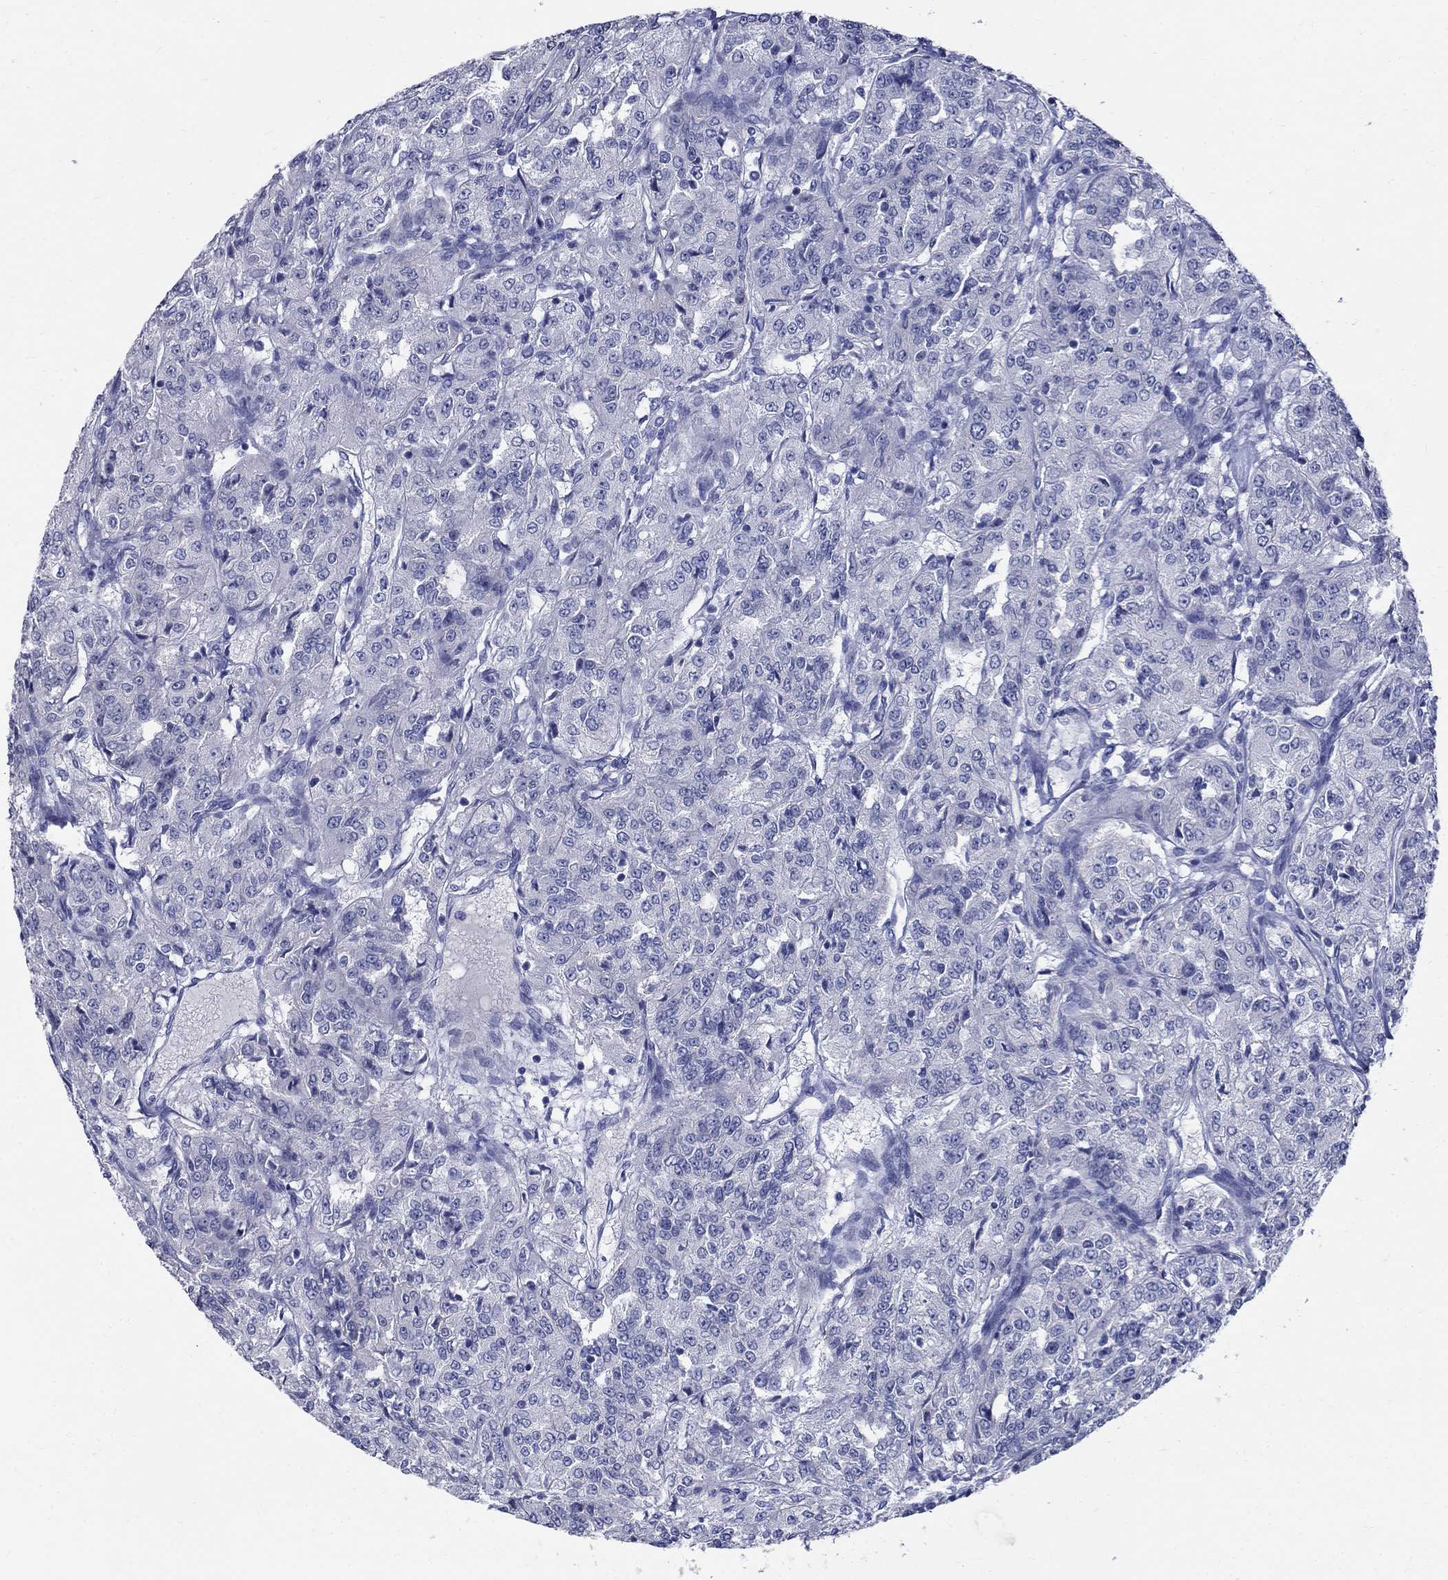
{"staining": {"intensity": "negative", "quantity": "none", "location": "none"}, "tissue": "renal cancer", "cell_type": "Tumor cells", "image_type": "cancer", "snomed": [{"axis": "morphology", "description": "Adenocarcinoma, NOS"}, {"axis": "topography", "description": "Kidney"}], "caption": "The histopathology image displays no significant positivity in tumor cells of renal cancer.", "gene": "GUCA1A", "patient": {"sex": "female", "age": 63}}